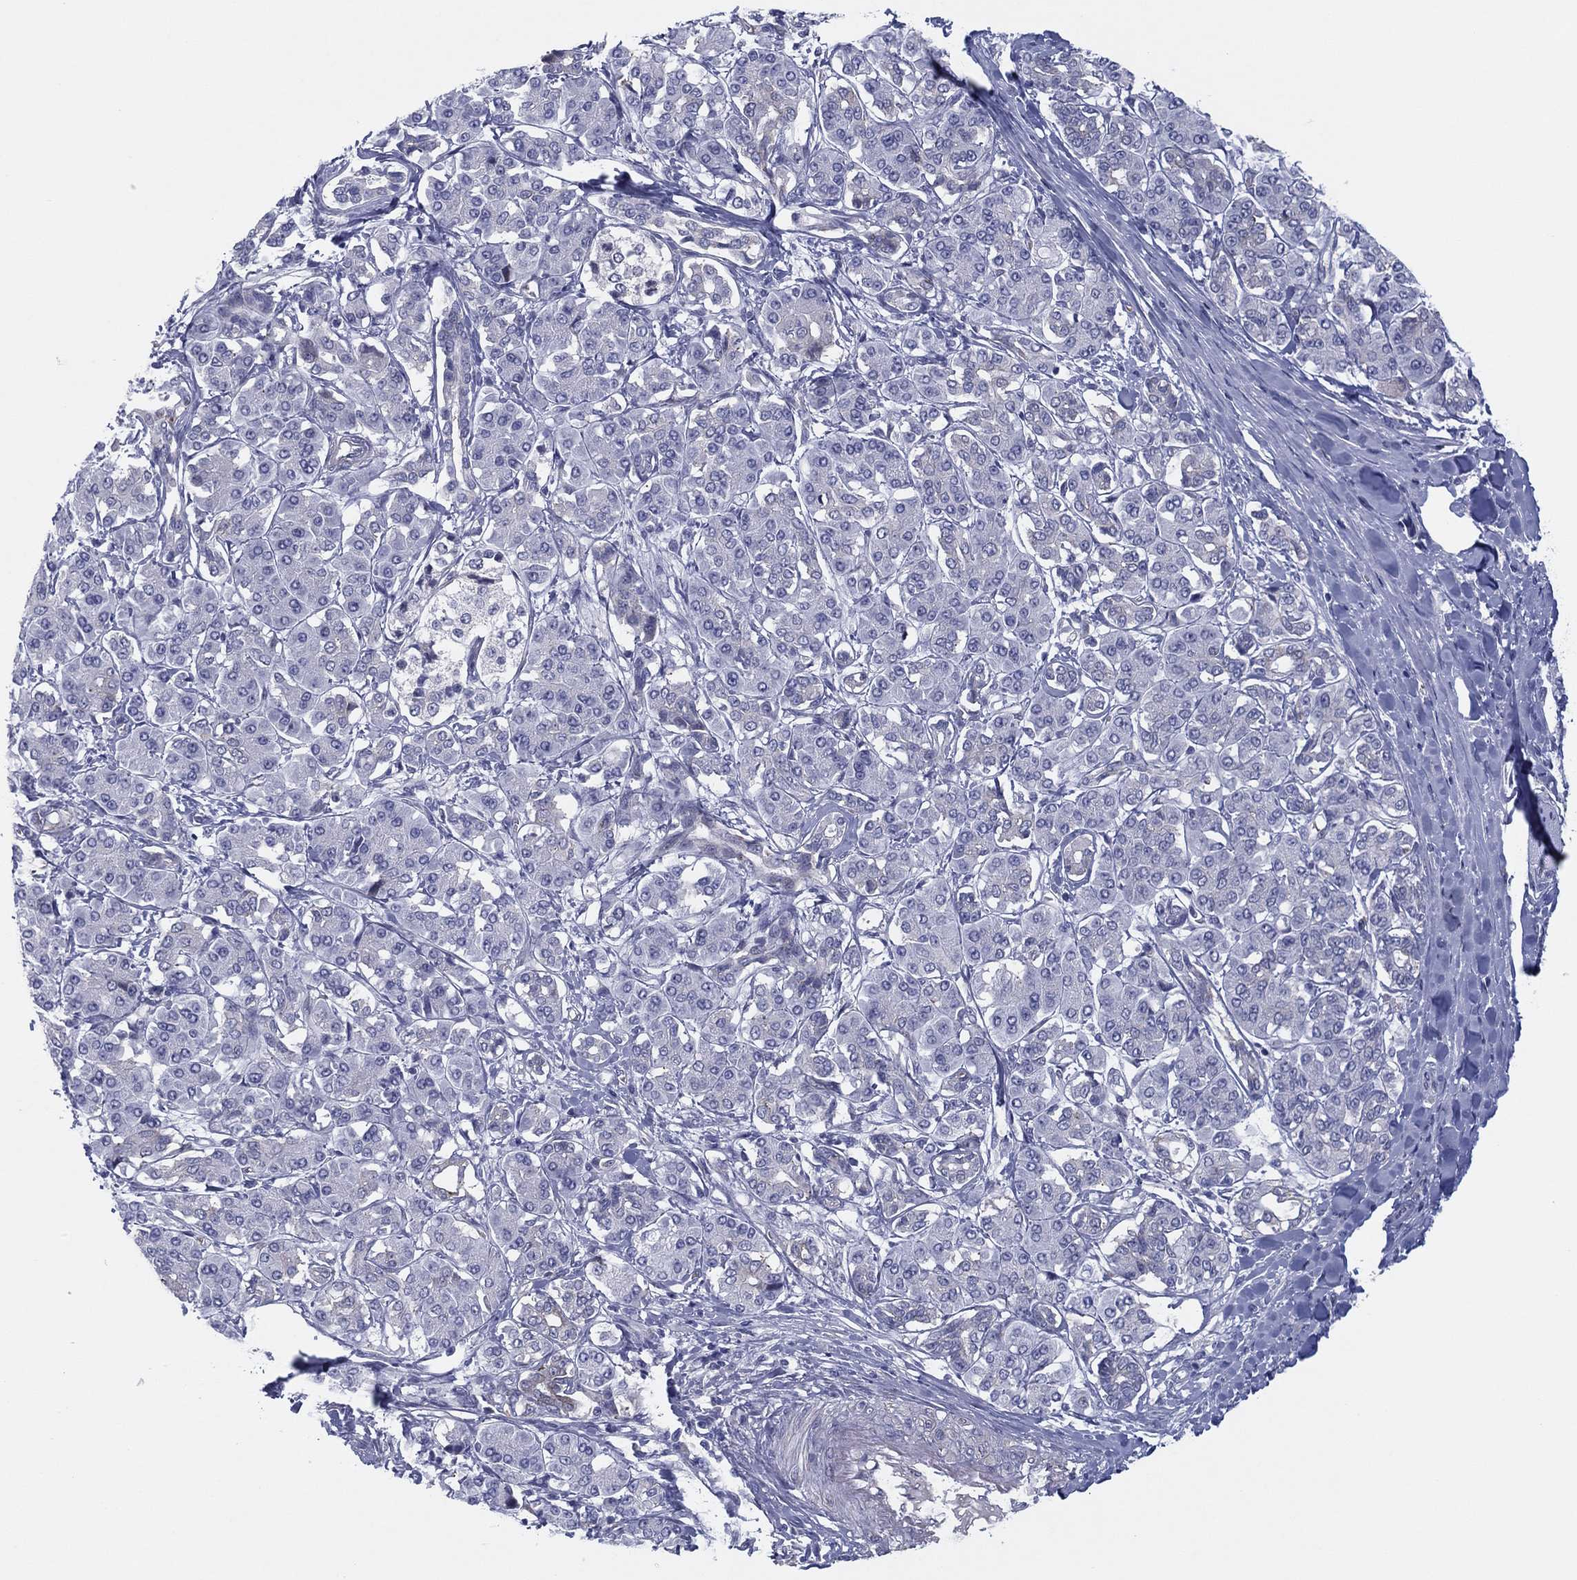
{"staining": {"intensity": "negative", "quantity": "none", "location": "none"}, "tissue": "pancreatic cancer", "cell_type": "Tumor cells", "image_type": "cancer", "snomed": [{"axis": "morphology", "description": "Adenocarcinoma, NOS"}, {"axis": "topography", "description": "Pancreas"}], "caption": "Immunohistochemistry micrograph of pancreatic cancer (adenocarcinoma) stained for a protein (brown), which shows no expression in tumor cells.", "gene": "HEATR4", "patient": {"sex": "female", "age": 56}}